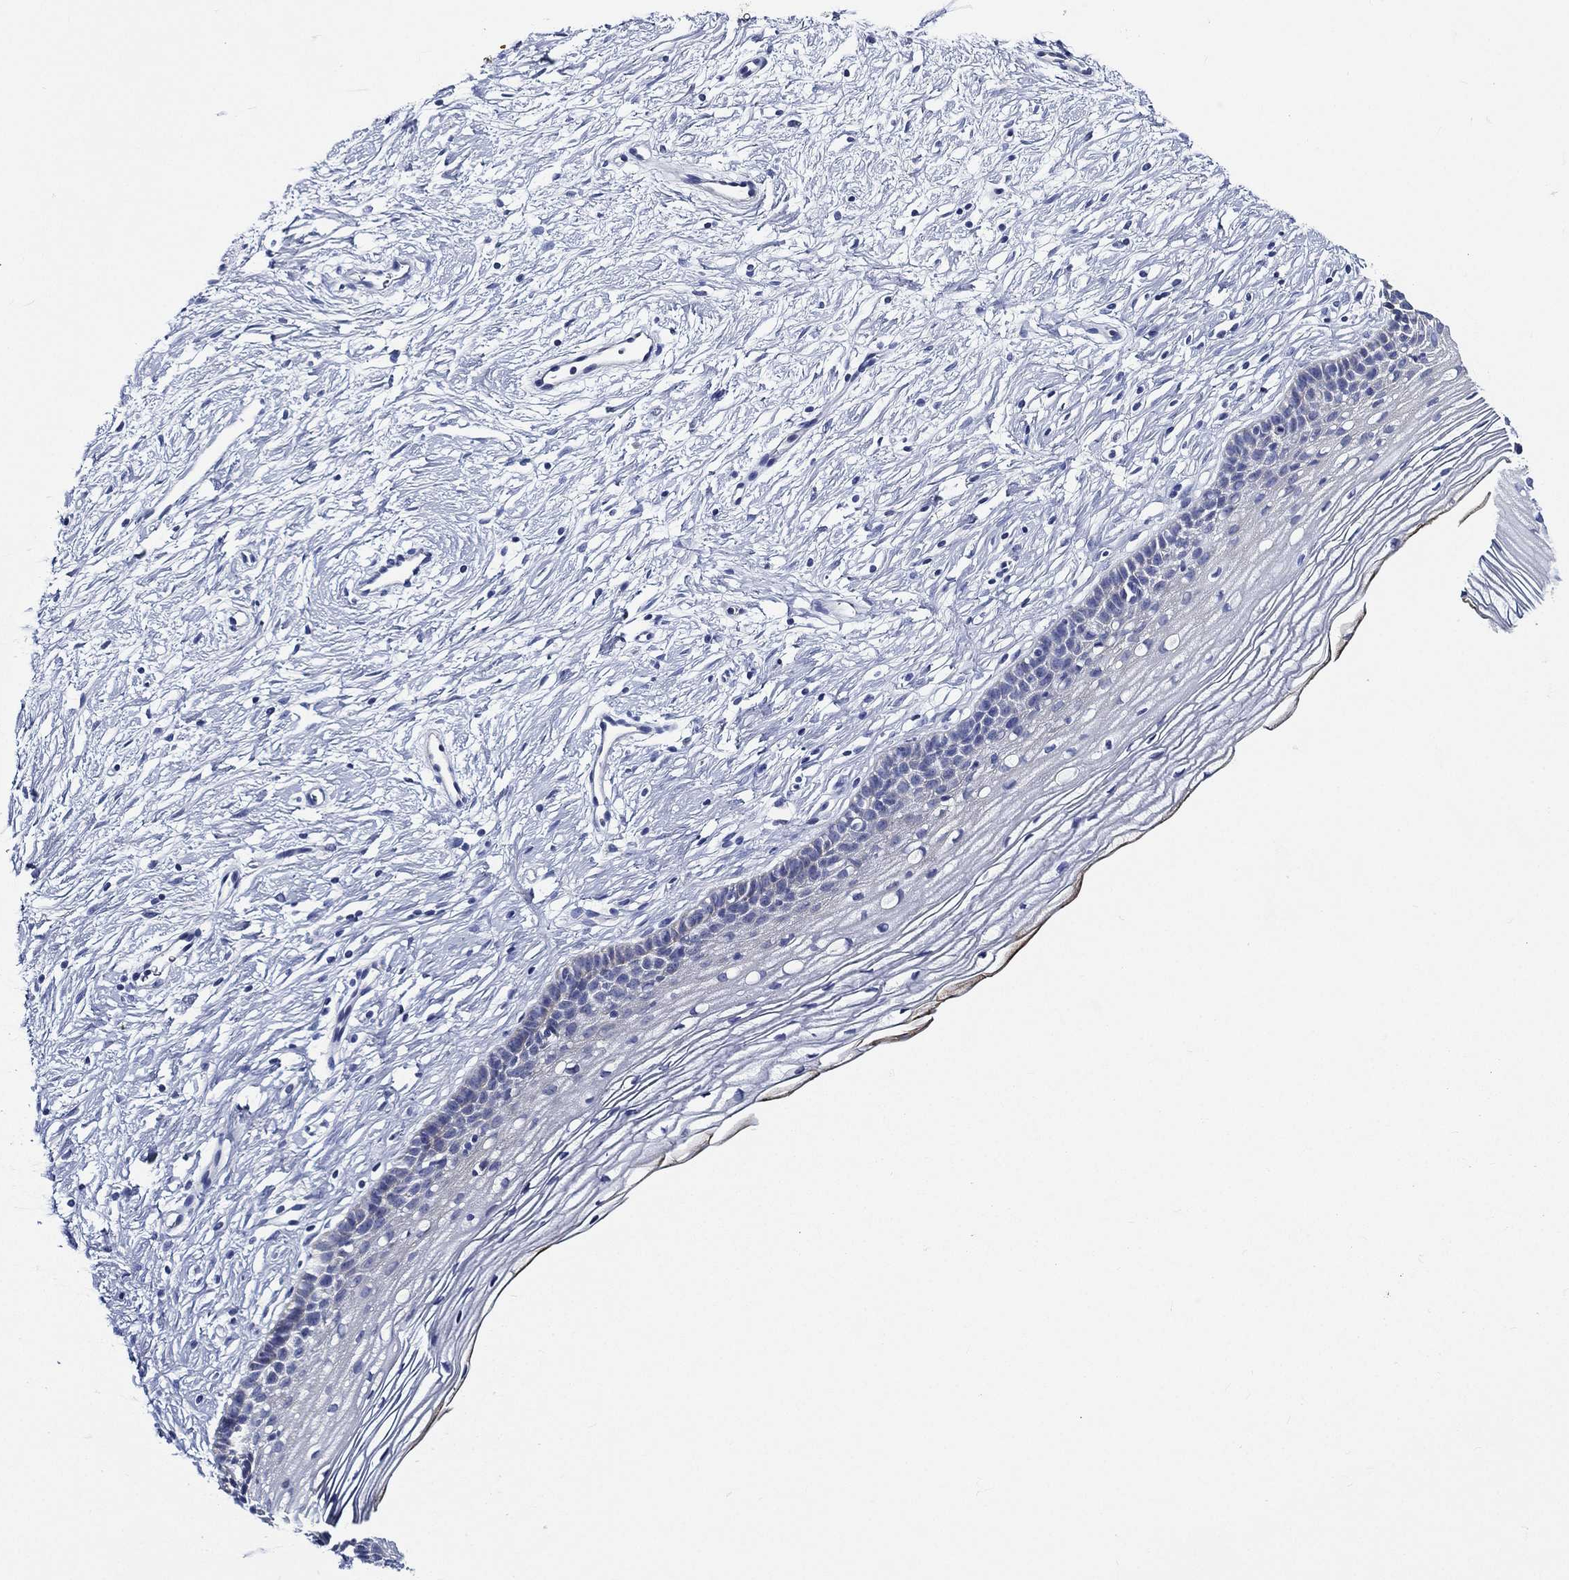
{"staining": {"intensity": "strong", "quantity": ">75%", "location": "cytoplasmic/membranous"}, "tissue": "cervix", "cell_type": "Glandular cells", "image_type": "normal", "snomed": [{"axis": "morphology", "description": "Normal tissue, NOS"}, {"axis": "topography", "description": "Cervix"}], "caption": "An immunohistochemistry histopathology image of unremarkable tissue is shown. Protein staining in brown shows strong cytoplasmic/membranous positivity in cervix within glandular cells.", "gene": "NEDD9", "patient": {"sex": "female", "age": 39}}